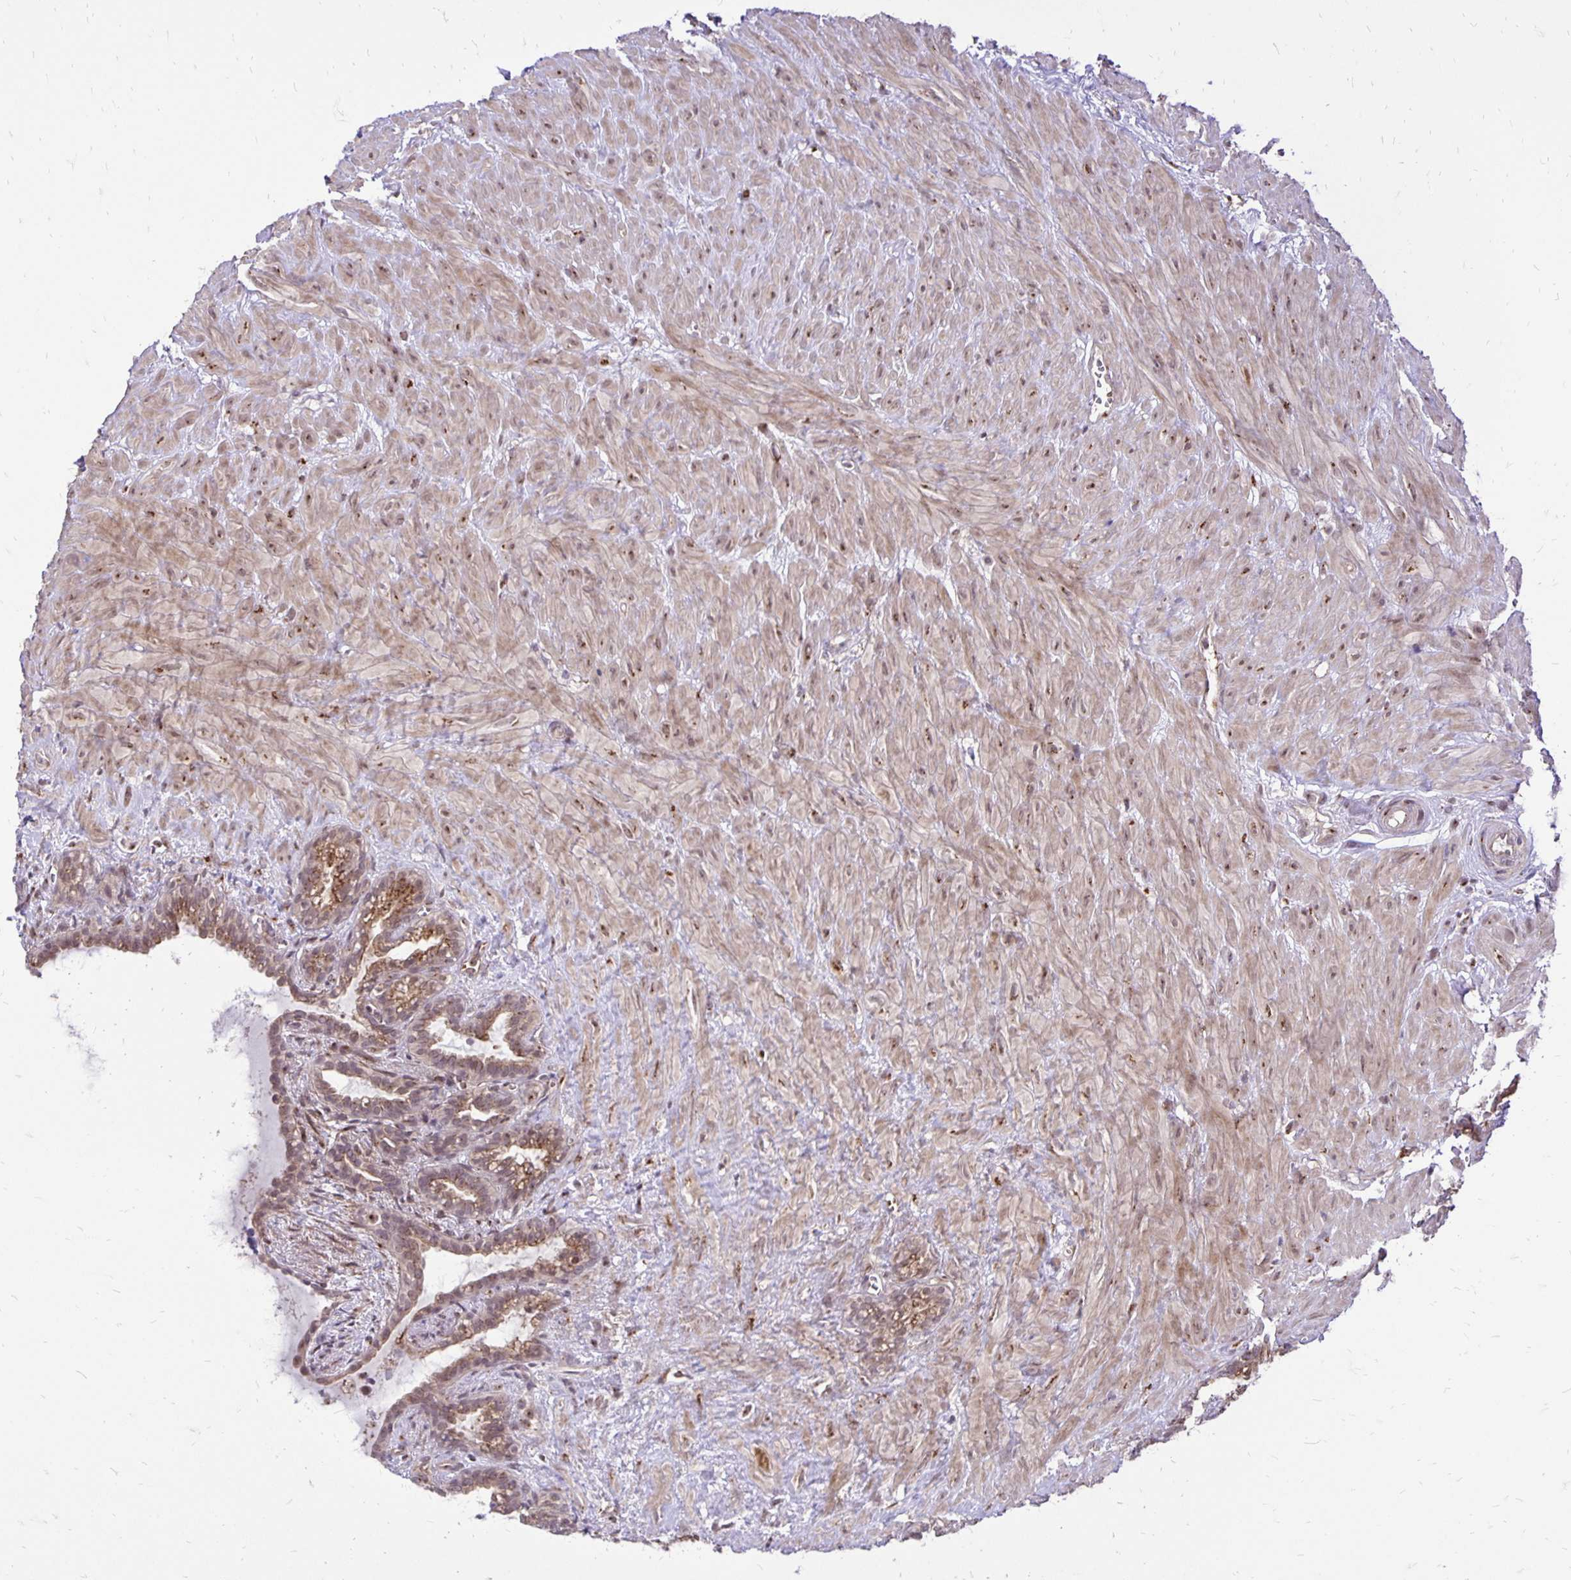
{"staining": {"intensity": "moderate", "quantity": "25%-75%", "location": "cytoplasmic/membranous,nuclear"}, "tissue": "seminal vesicle", "cell_type": "Glandular cells", "image_type": "normal", "snomed": [{"axis": "morphology", "description": "Normal tissue, NOS"}, {"axis": "topography", "description": "Seminal veicle"}], "caption": "The photomicrograph exhibits a brown stain indicating the presence of a protein in the cytoplasmic/membranous,nuclear of glandular cells in seminal vesicle. (brown staining indicates protein expression, while blue staining denotes nuclei).", "gene": "GOLGA5", "patient": {"sex": "male", "age": 76}}